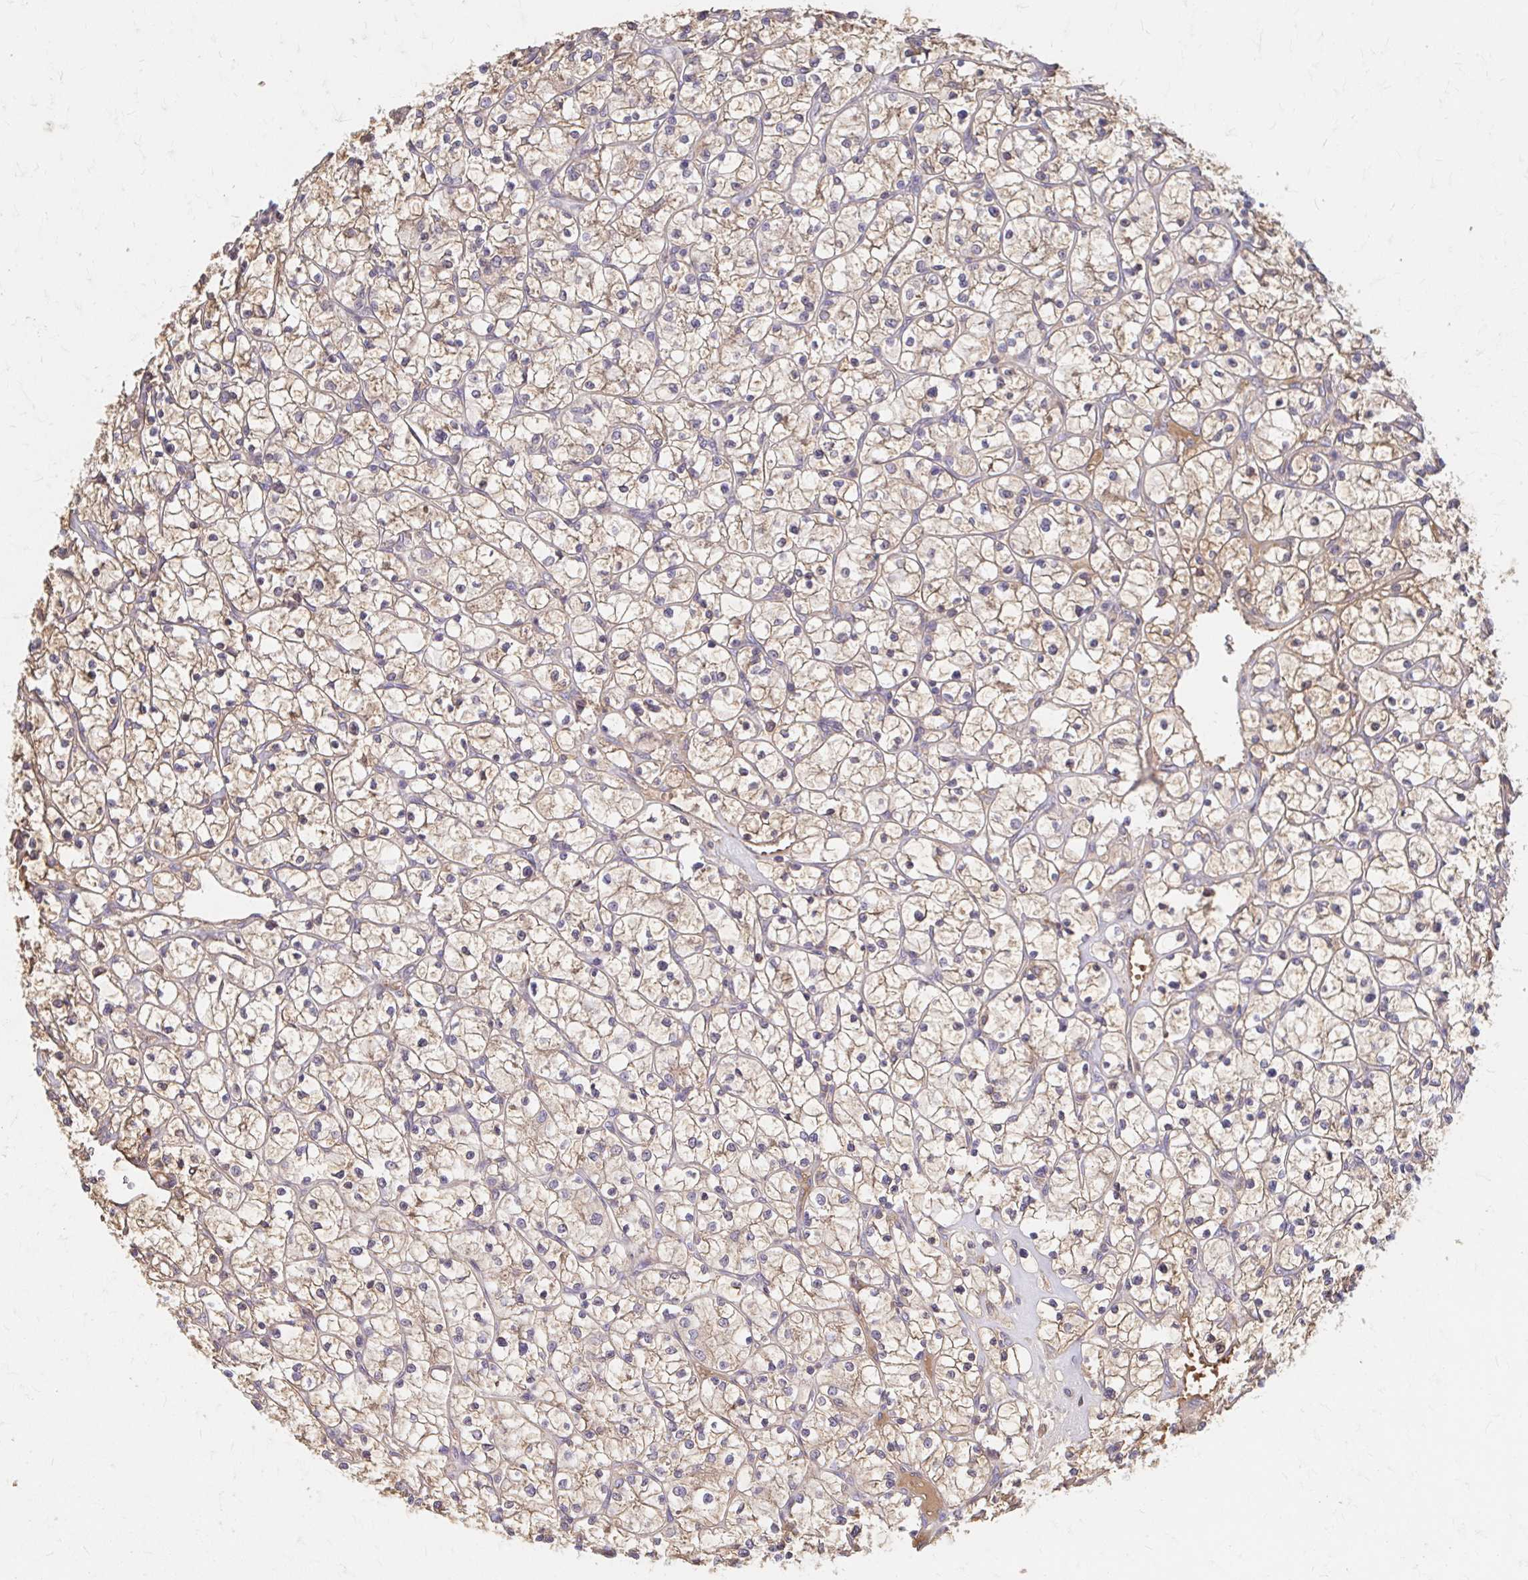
{"staining": {"intensity": "weak", "quantity": ">75%", "location": "cytoplasmic/membranous"}, "tissue": "renal cancer", "cell_type": "Tumor cells", "image_type": "cancer", "snomed": [{"axis": "morphology", "description": "Adenocarcinoma, NOS"}, {"axis": "topography", "description": "Kidney"}], "caption": "Protein expression analysis of human renal cancer (adenocarcinoma) reveals weak cytoplasmic/membranous expression in about >75% of tumor cells. The protein is stained brown, and the nuclei are stained in blue (DAB IHC with brightfield microscopy, high magnification).", "gene": "HMGCS2", "patient": {"sex": "female", "age": 64}}